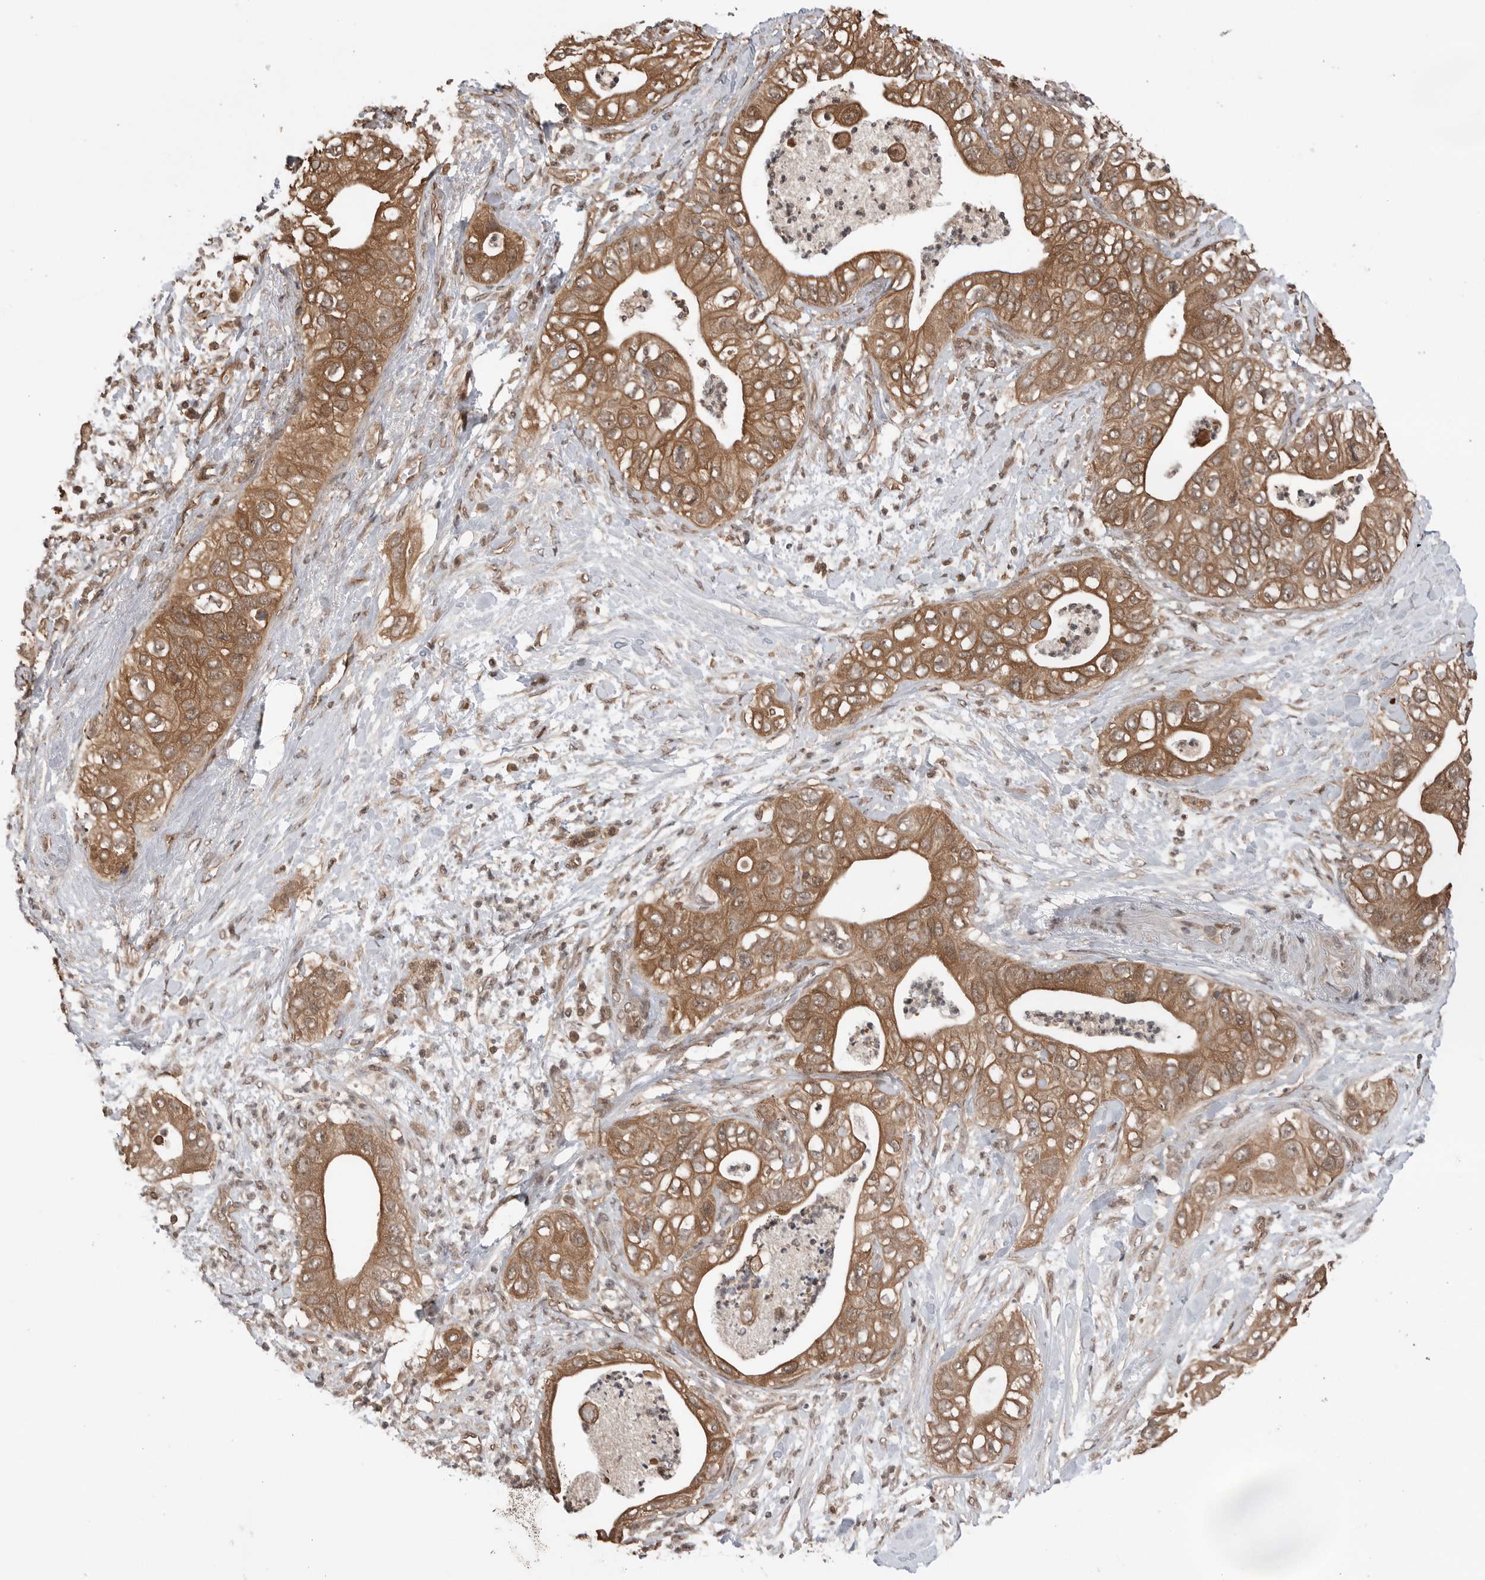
{"staining": {"intensity": "moderate", "quantity": ">75%", "location": "cytoplasmic/membranous"}, "tissue": "pancreatic cancer", "cell_type": "Tumor cells", "image_type": "cancer", "snomed": [{"axis": "morphology", "description": "Adenocarcinoma, NOS"}, {"axis": "topography", "description": "Pancreas"}], "caption": "Adenocarcinoma (pancreatic) stained with immunohistochemistry exhibits moderate cytoplasmic/membranous staining in approximately >75% of tumor cells.", "gene": "PEAK1", "patient": {"sex": "female", "age": 78}}